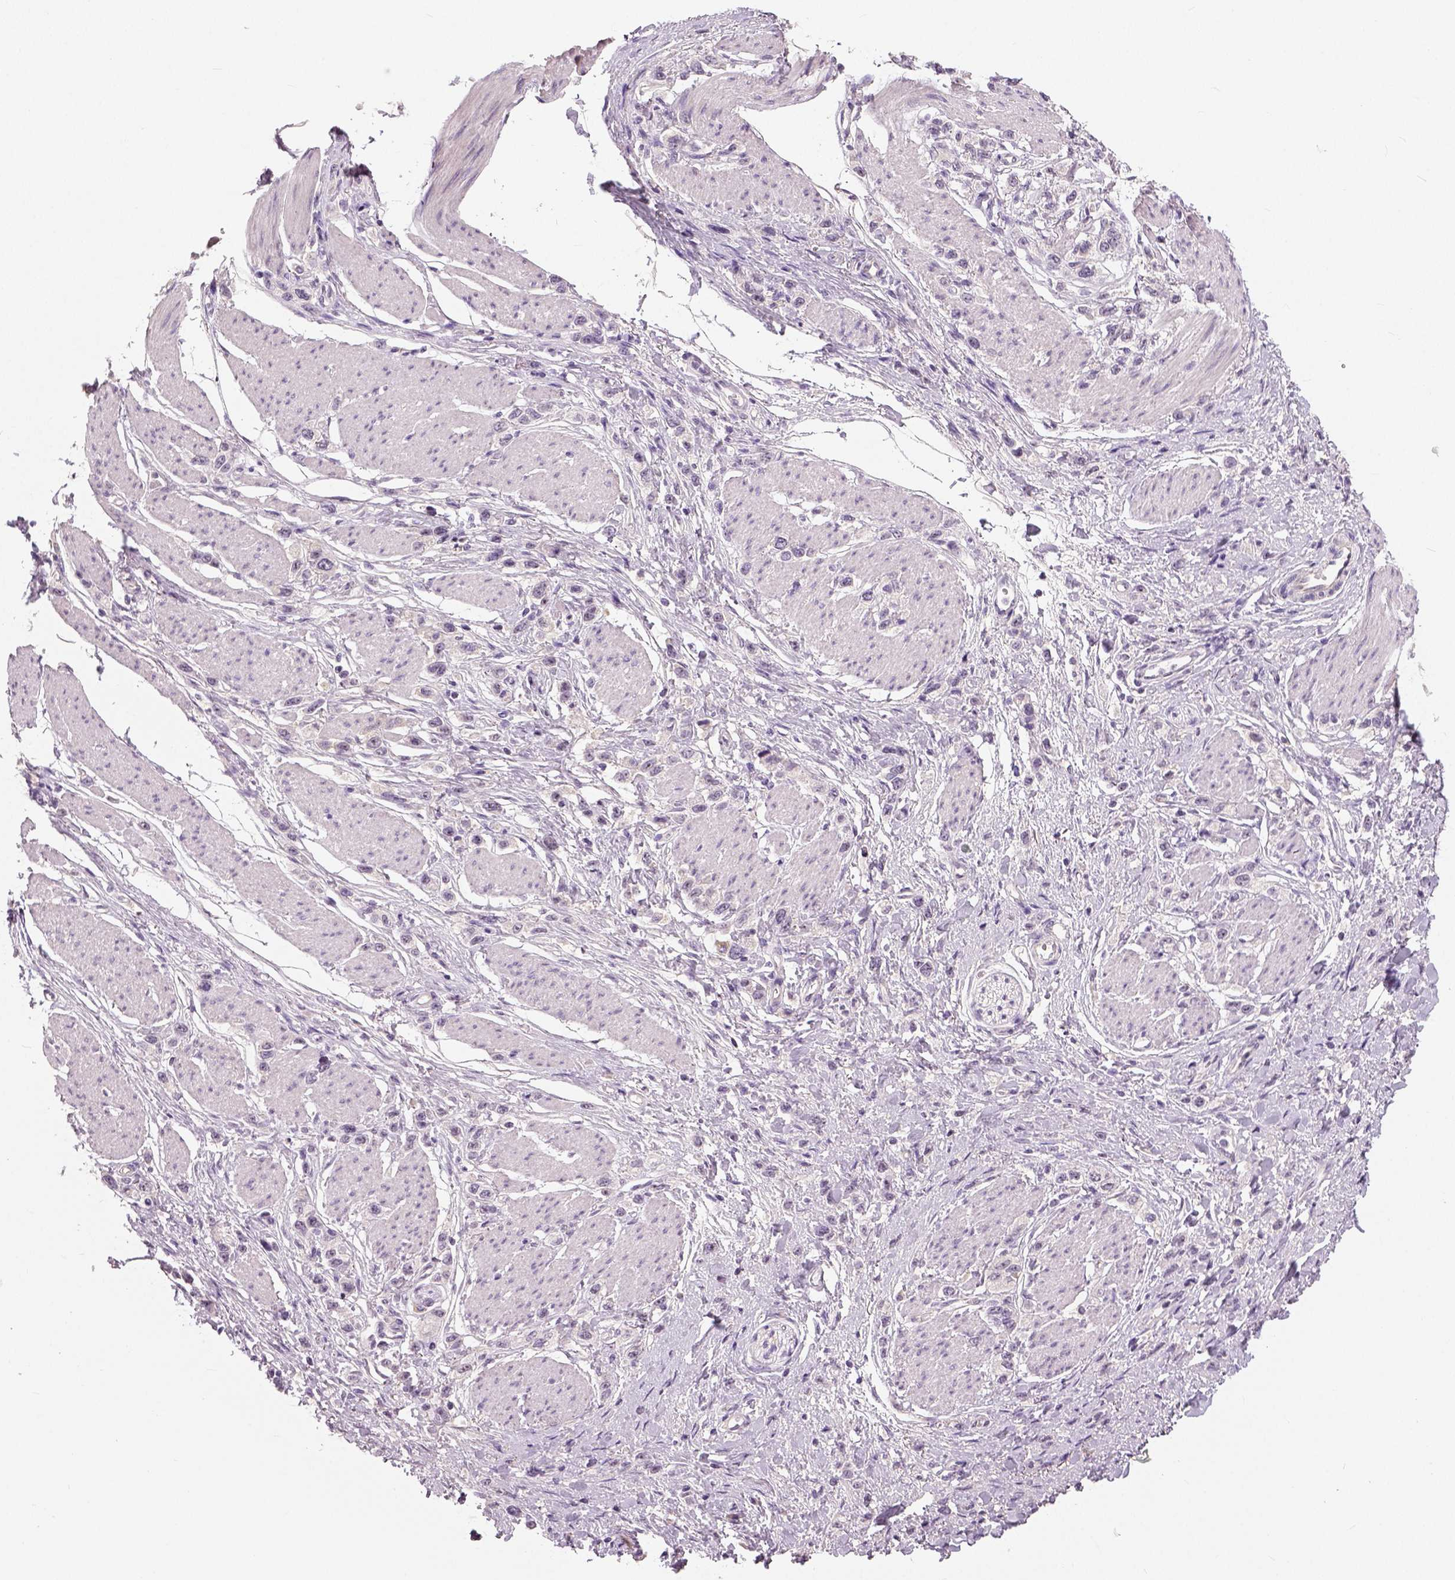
{"staining": {"intensity": "negative", "quantity": "none", "location": "none"}, "tissue": "stomach cancer", "cell_type": "Tumor cells", "image_type": "cancer", "snomed": [{"axis": "morphology", "description": "Adenocarcinoma, NOS"}, {"axis": "topography", "description": "Stomach"}], "caption": "Adenocarcinoma (stomach) stained for a protein using IHC demonstrates no staining tumor cells.", "gene": "NECAB1", "patient": {"sex": "female", "age": 65}}